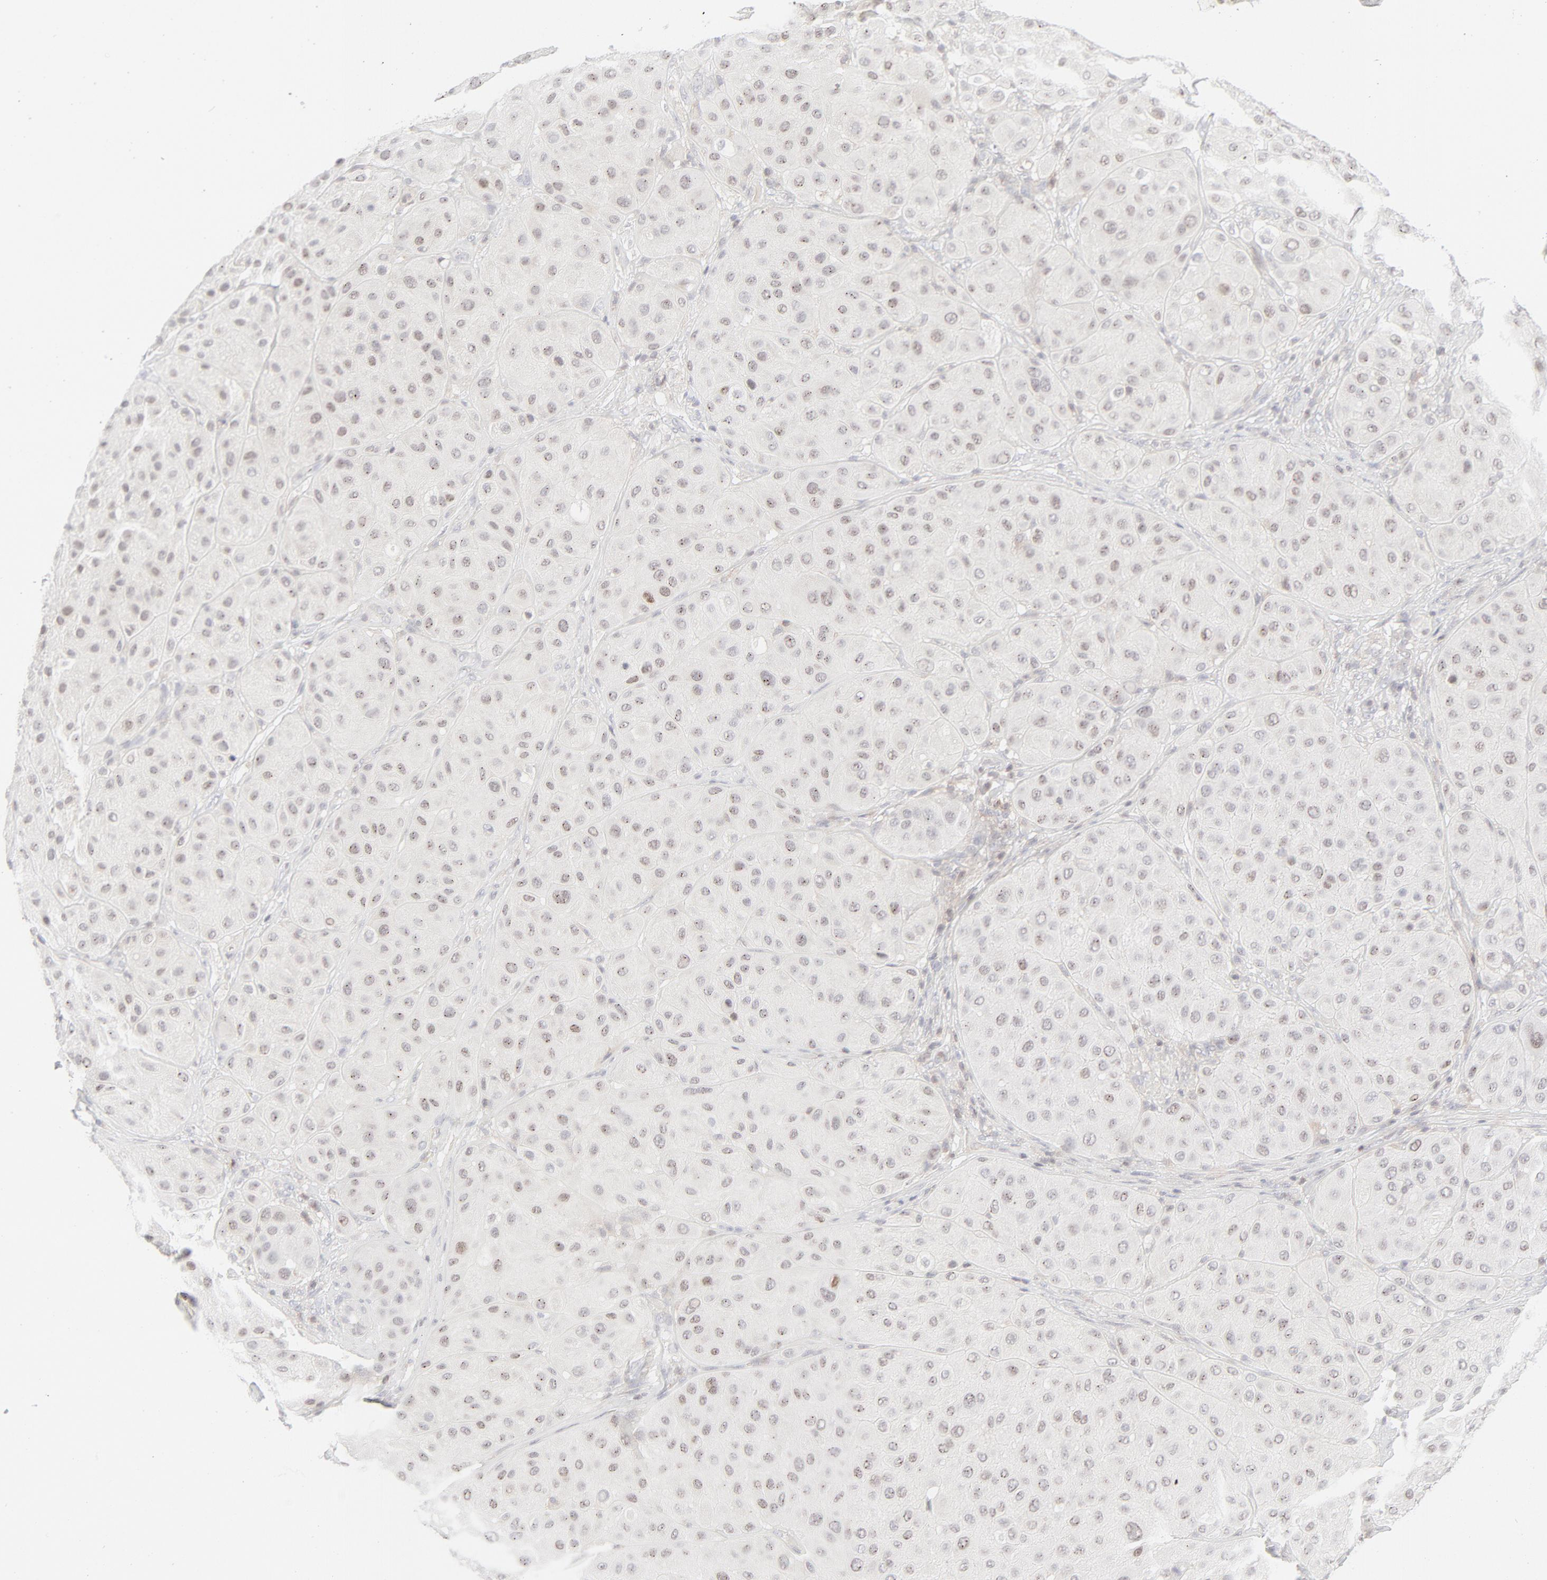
{"staining": {"intensity": "weak", "quantity": "25%-75%", "location": "cytoplasmic/membranous"}, "tissue": "melanoma", "cell_type": "Tumor cells", "image_type": "cancer", "snomed": [{"axis": "morphology", "description": "Normal tissue, NOS"}, {"axis": "morphology", "description": "Malignant melanoma, Metastatic site"}, {"axis": "topography", "description": "Skin"}], "caption": "The micrograph exhibits staining of malignant melanoma (metastatic site), revealing weak cytoplasmic/membranous protein expression (brown color) within tumor cells. (Stains: DAB in brown, nuclei in blue, Microscopy: brightfield microscopy at high magnification).", "gene": "PRKCB", "patient": {"sex": "male", "age": 41}}